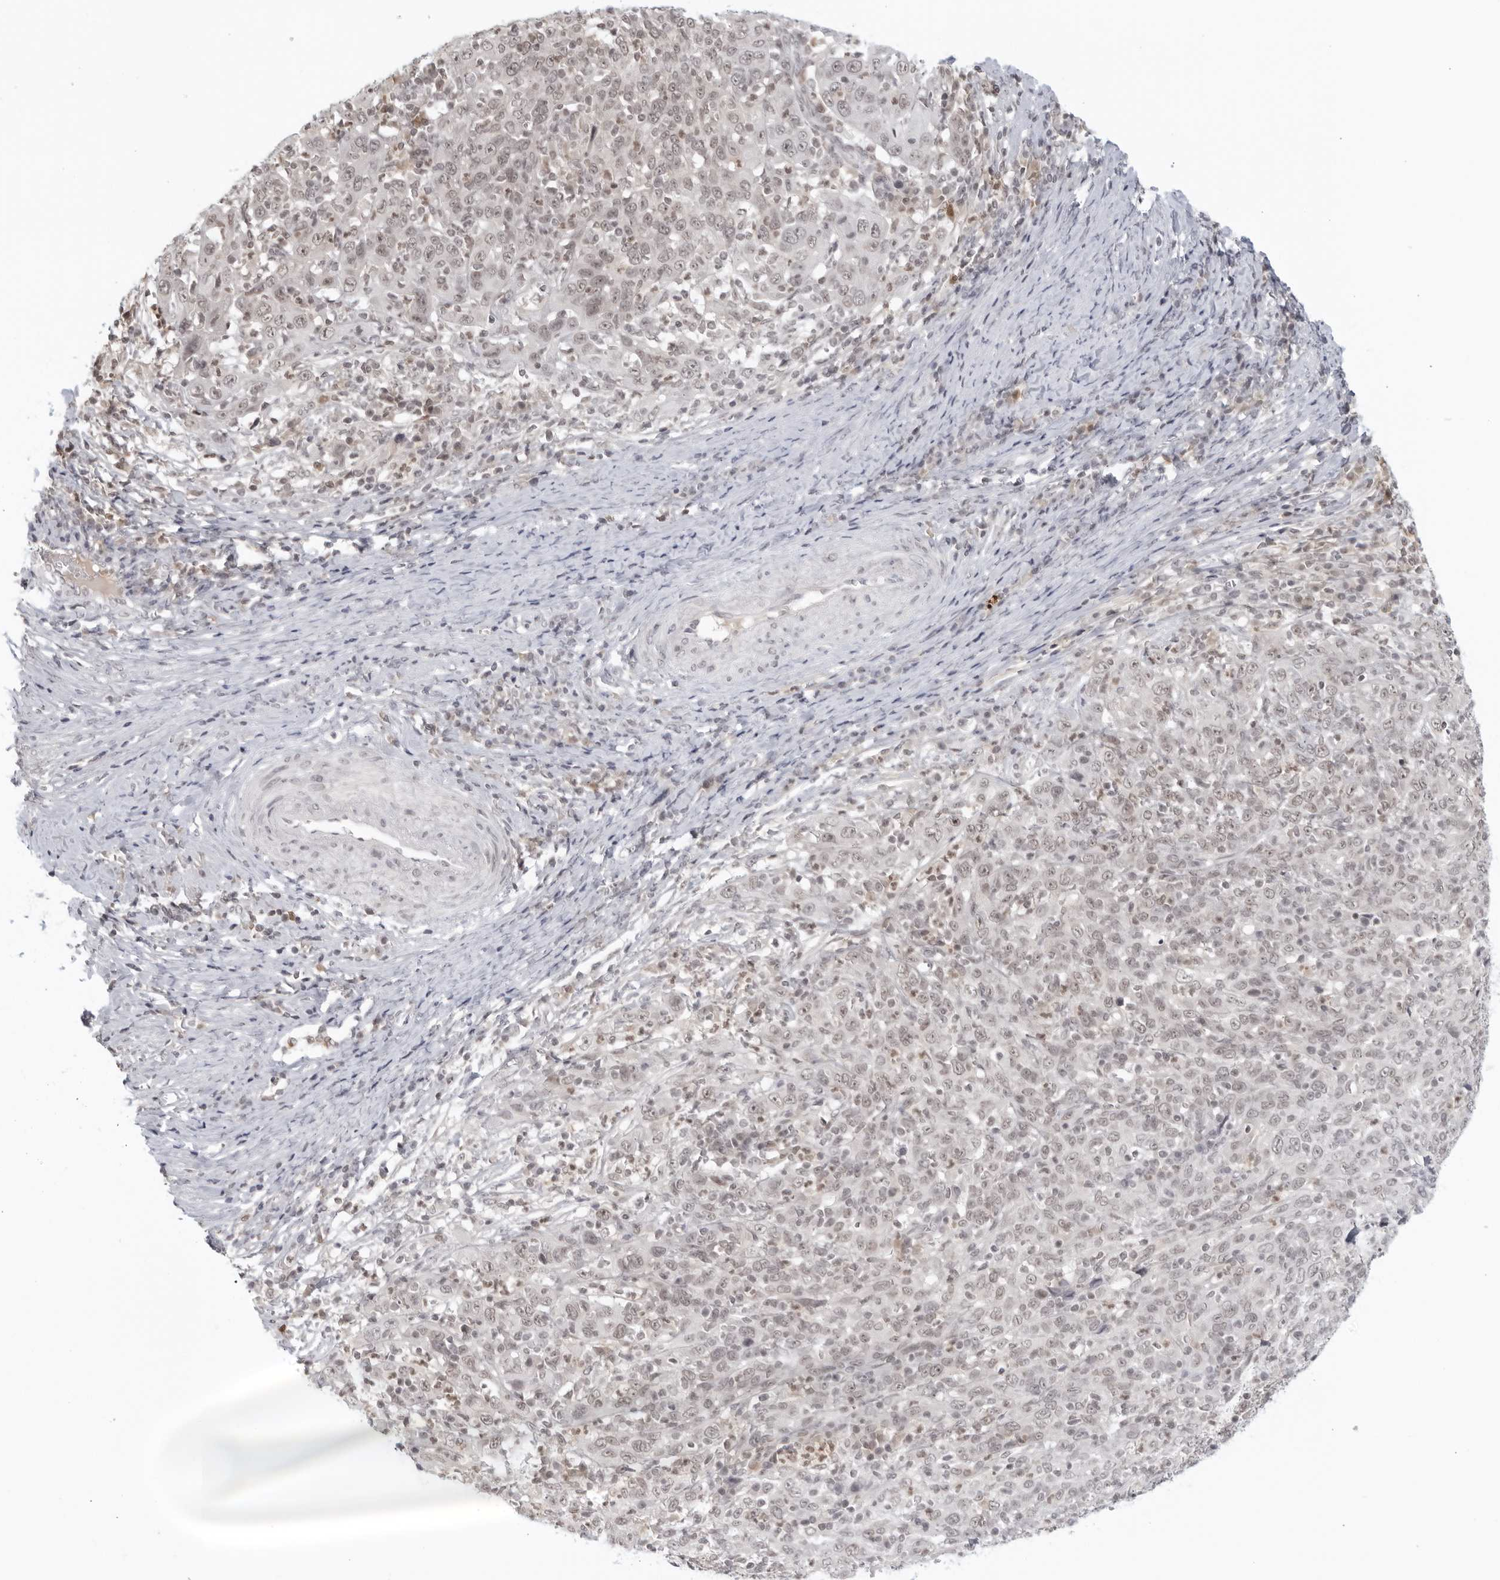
{"staining": {"intensity": "weak", "quantity": "25%-75%", "location": "nuclear"}, "tissue": "cervical cancer", "cell_type": "Tumor cells", "image_type": "cancer", "snomed": [{"axis": "morphology", "description": "Squamous cell carcinoma, NOS"}, {"axis": "topography", "description": "Cervix"}], "caption": "Protein expression analysis of human cervical squamous cell carcinoma reveals weak nuclear positivity in approximately 25%-75% of tumor cells. (DAB IHC, brown staining for protein, blue staining for nuclei).", "gene": "RAB11FIP3", "patient": {"sex": "female", "age": 46}}